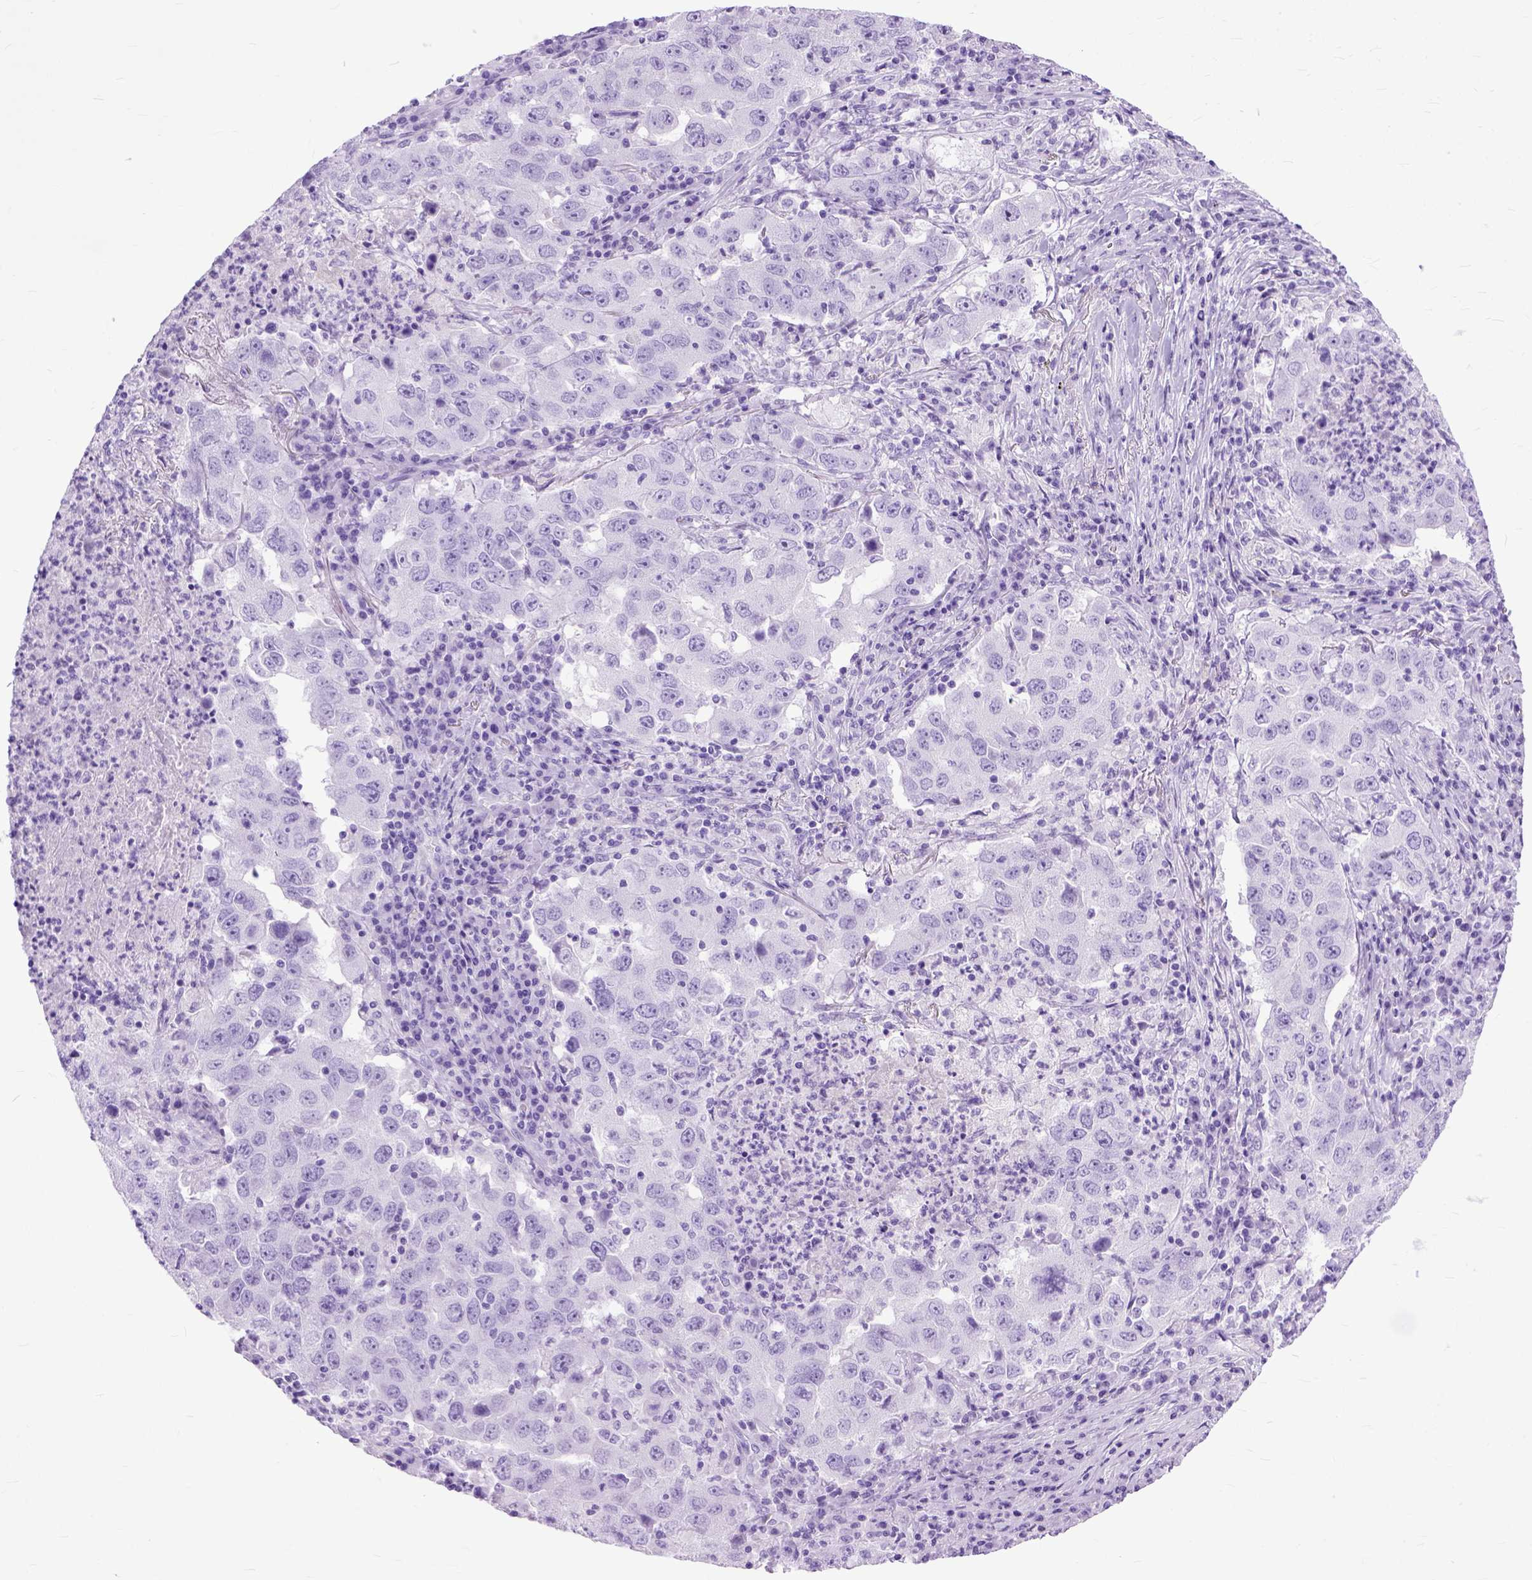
{"staining": {"intensity": "negative", "quantity": "none", "location": "none"}, "tissue": "lung cancer", "cell_type": "Tumor cells", "image_type": "cancer", "snomed": [{"axis": "morphology", "description": "Adenocarcinoma, NOS"}, {"axis": "topography", "description": "Lung"}], "caption": "Protein analysis of lung cancer (adenocarcinoma) displays no significant staining in tumor cells. (Stains: DAB (3,3'-diaminobenzidine) immunohistochemistry (IHC) with hematoxylin counter stain, Microscopy: brightfield microscopy at high magnification).", "gene": "GNGT1", "patient": {"sex": "male", "age": 73}}